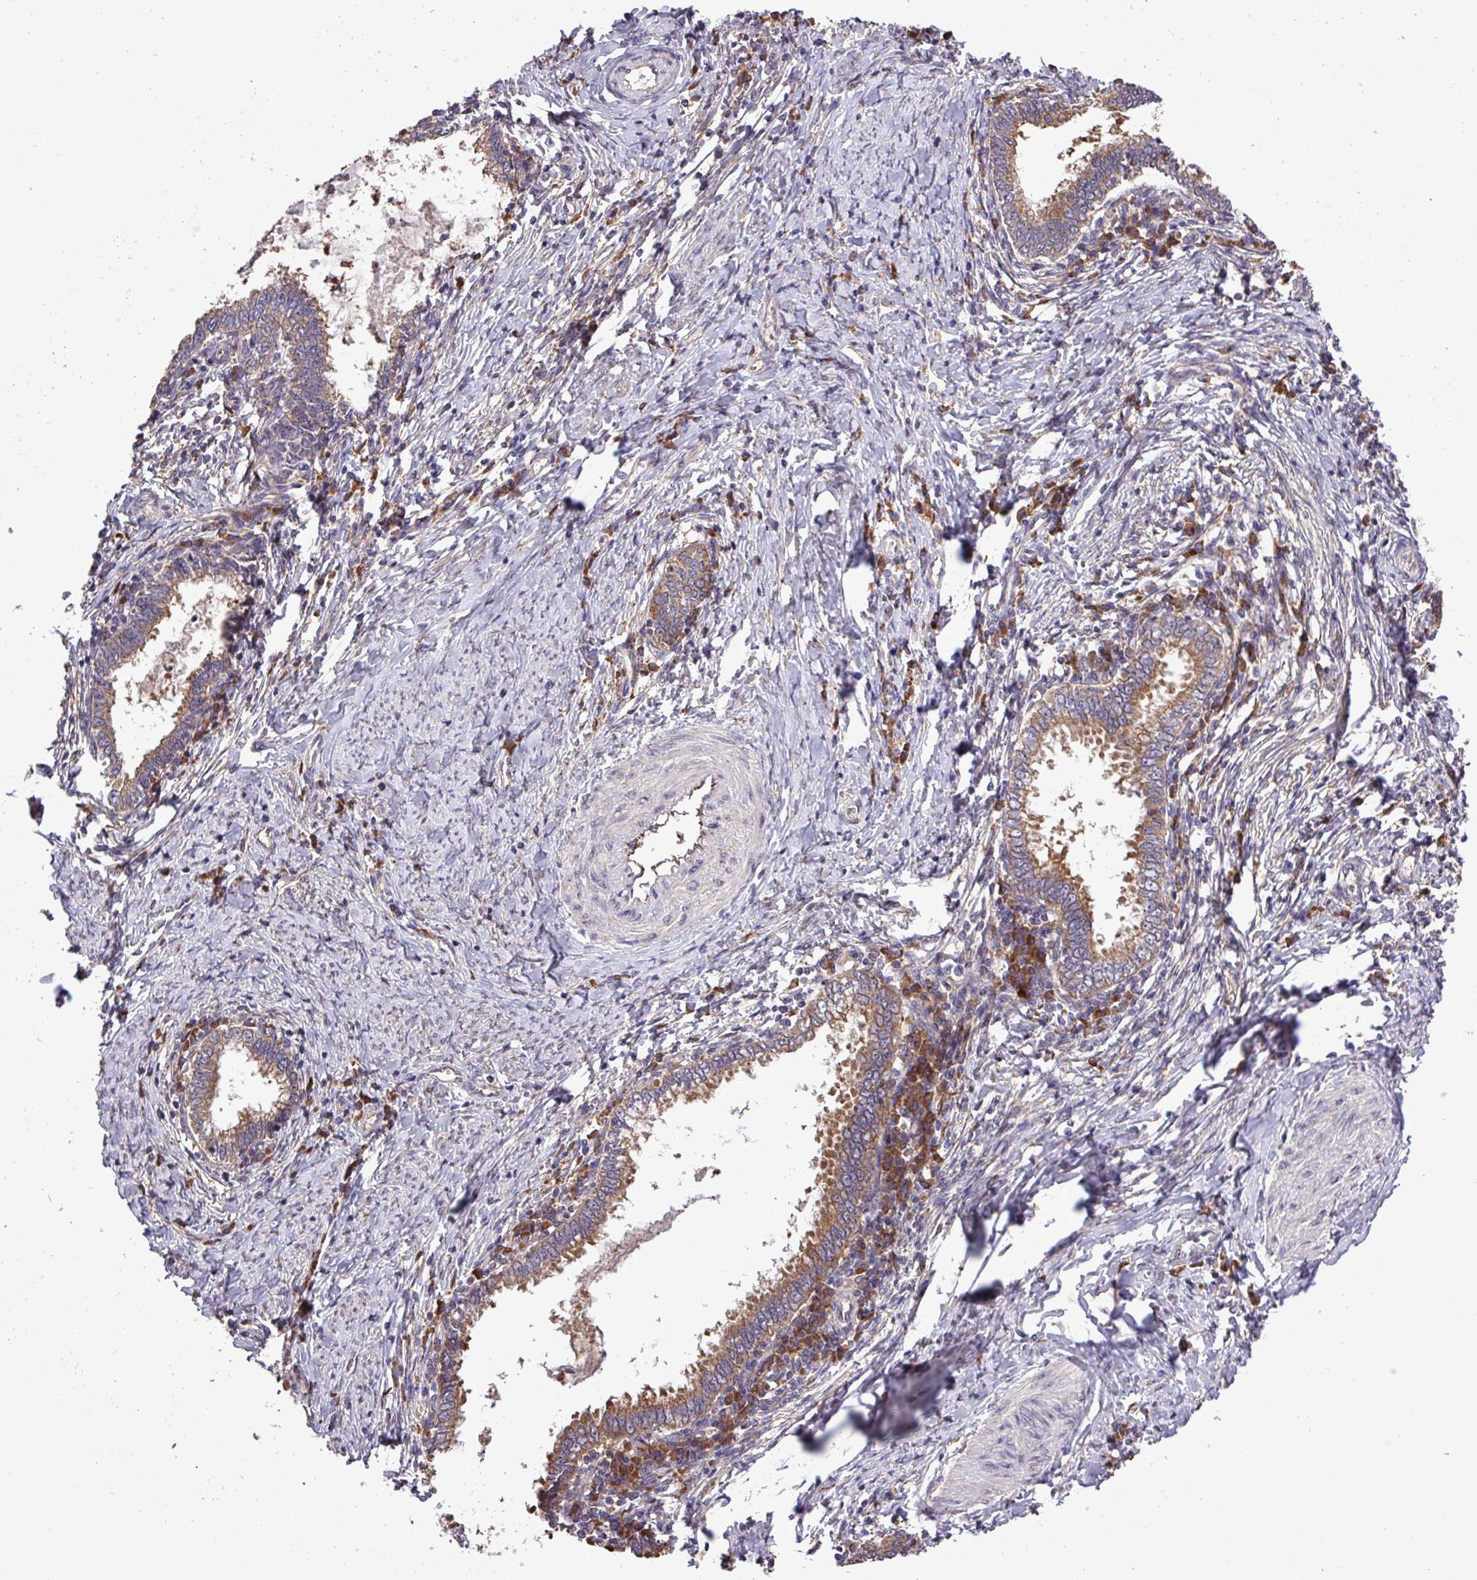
{"staining": {"intensity": "moderate", "quantity": ">75%", "location": "cytoplasmic/membranous"}, "tissue": "cervical cancer", "cell_type": "Tumor cells", "image_type": "cancer", "snomed": [{"axis": "morphology", "description": "Adenocarcinoma, NOS"}, {"axis": "topography", "description": "Cervix"}], "caption": "Immunohistochemistry staining of cervical cancer (adenocarcinoma), which displays medium levels of moderate cytoplasmic/membranous staining in approximately >75% of tumor cells indicating moderate cytoplasmic/membranous protein positivity. The staining was performed using DAB (brown) for protein detection and nuclei were counterstained in hematoxylin (blue).", "gene": "MEGF6", "patient": {"sex": "female", "age": 36}}